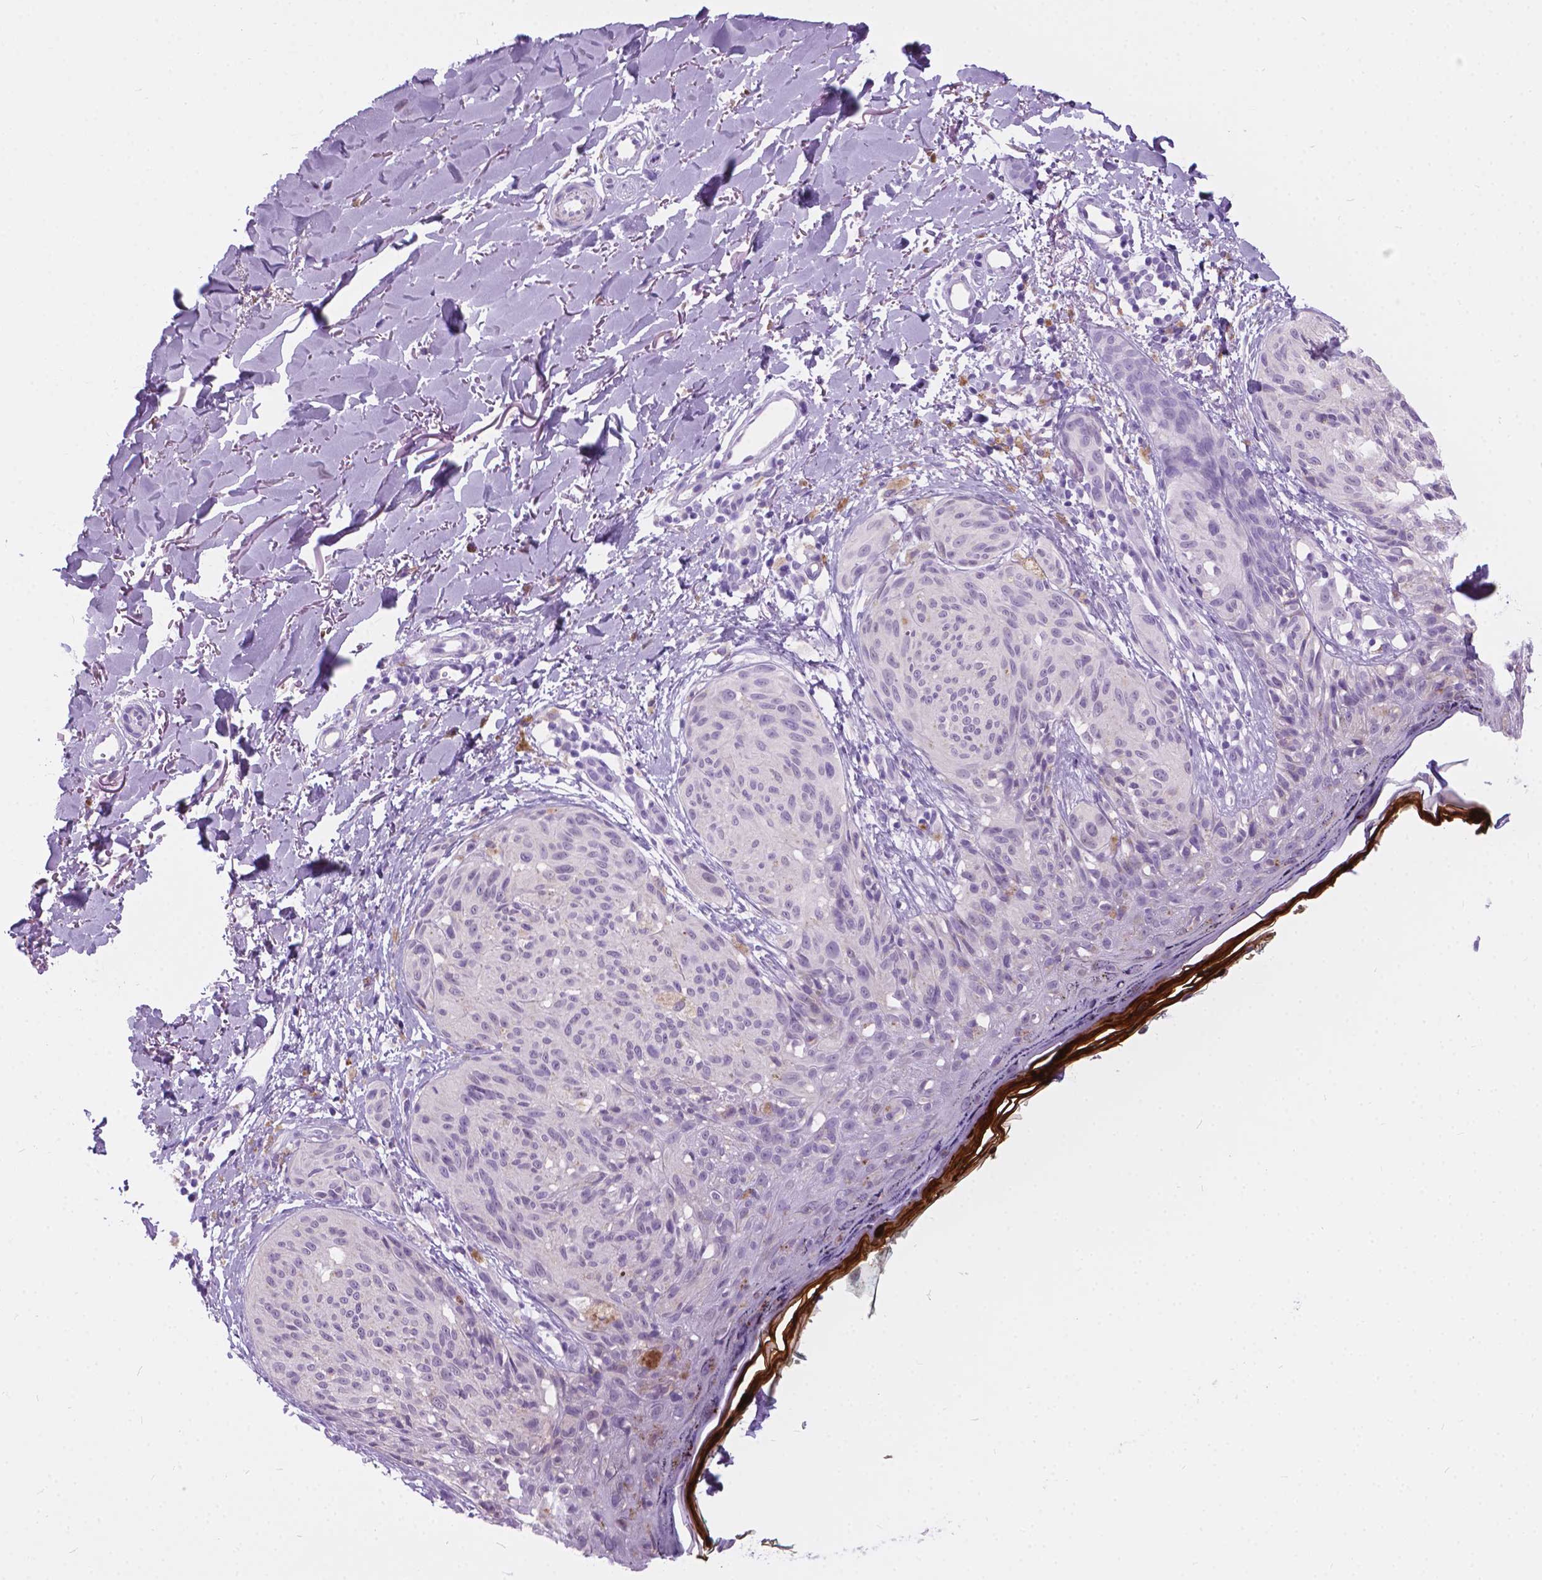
{"staining": {"intensity": "negative", "quantity": "none", "location": "none"}, "tissue": "melanoma", "cell_type": "Tumor cells", "image_type": "cancer", "snomed": [{"axis": "morphology", "description": "Malignant melanoma, NOS"}, {"axis": "topography", "description": "Skin"}], "caption": "This photomicrograph is of malignant melanoma stained with immunohistochemistry (IHC) to label a protein in brown with the nuclei are counter-stained blue. There is no staining in tumor cells. (DAB immunohistochemistry, high magnification).", "gene": "ARMS2", "patient": {"sex": "female", "age": 87}}